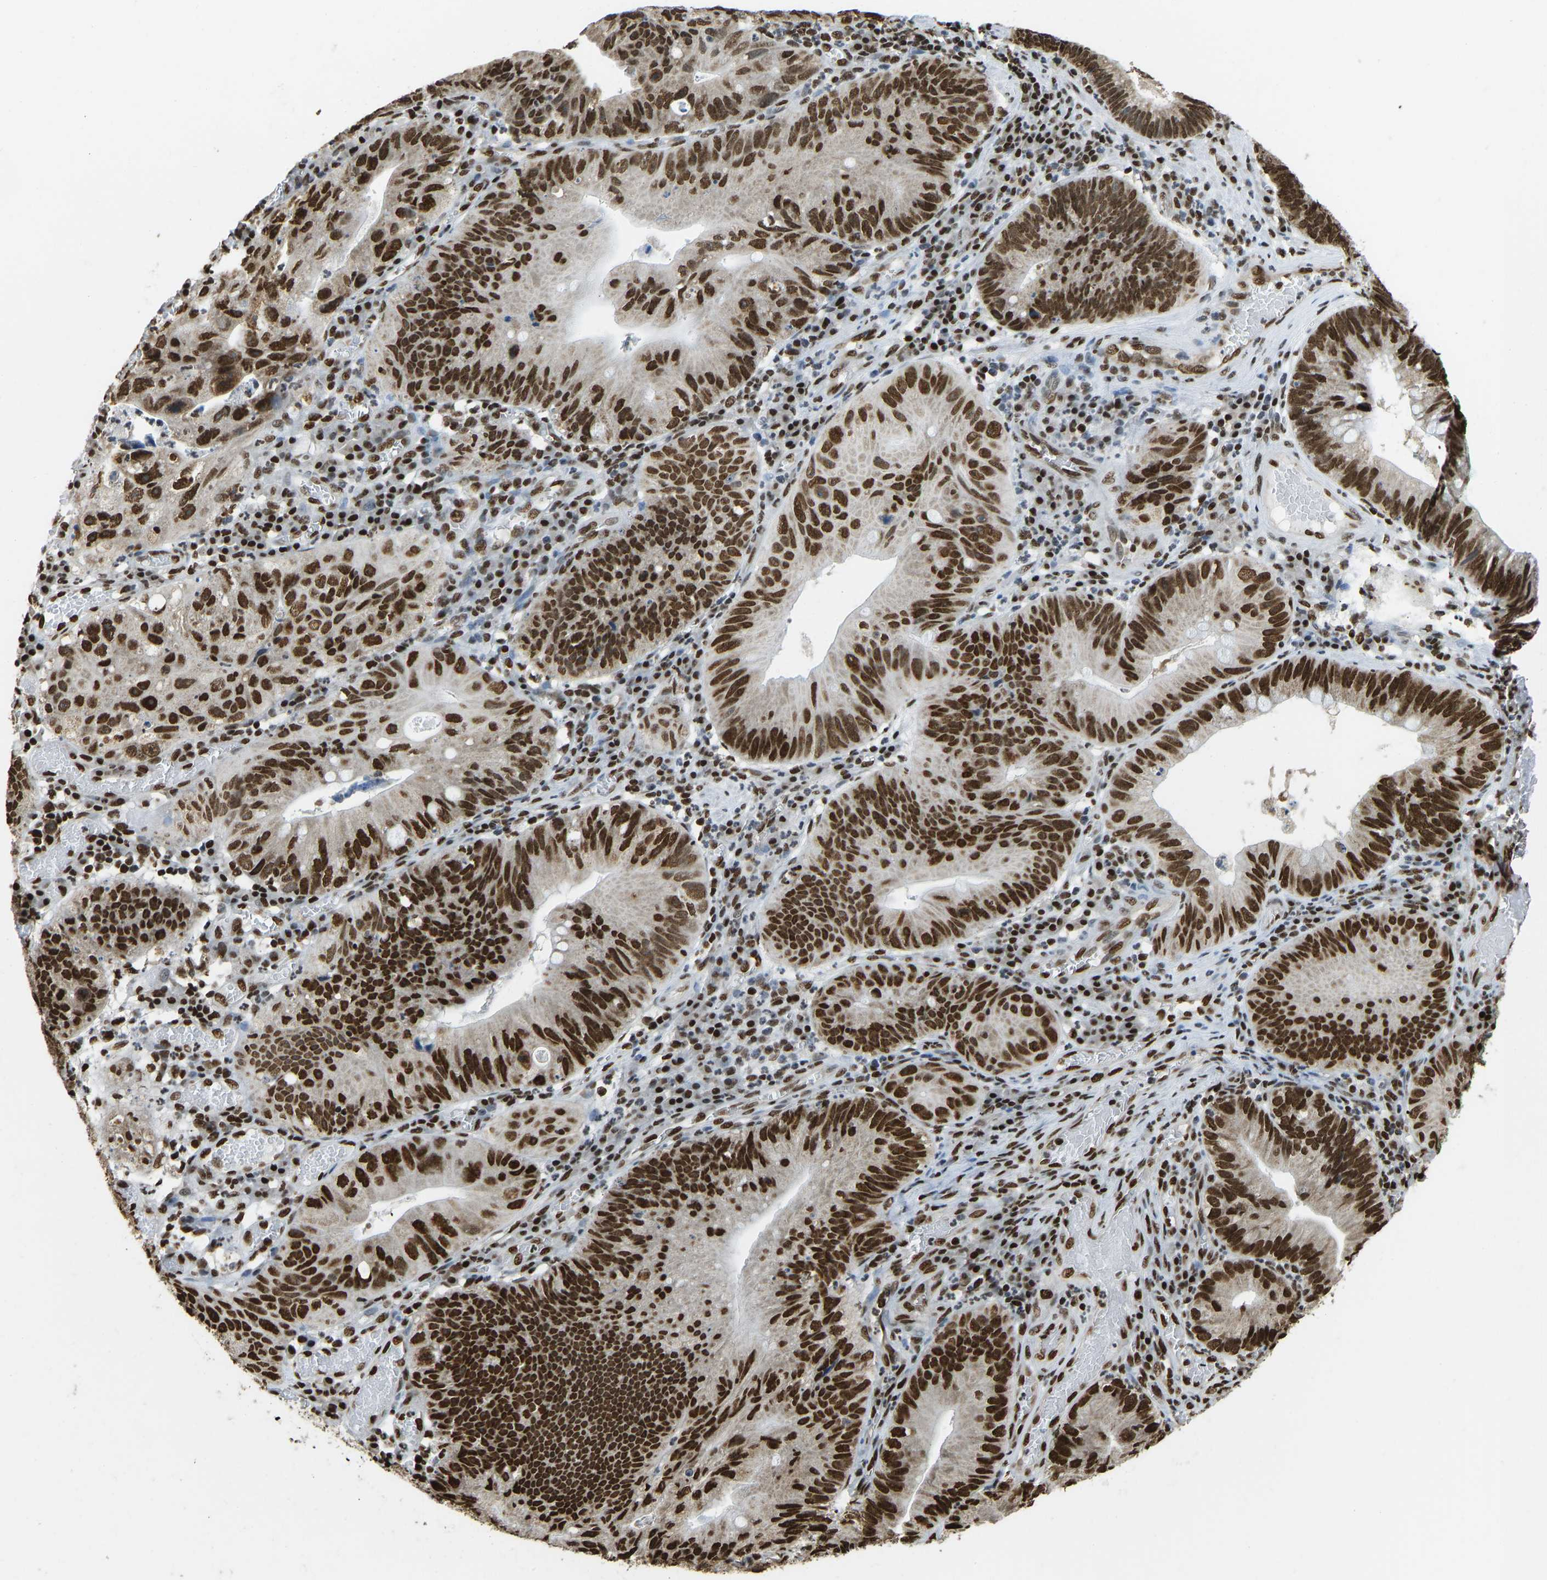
{"staining": {"intensity": "strong", "quantity": ">75%", "location": "nuclear"}, "tissue": "stomach cancer", "cell_type": "Tumor cells", "image_type": "cancer", "snomed": [{"axis": "morphology", "description": "Adenocarcinoma, NOS"}, {"axis": "topography", "description": "Stomach"}], "caption": "DAB (3,3'-diaminobenzidine) immunohistochemical staining of stomach cancer shows strong nuclear protein positivity in about >75% of tumor cells.", "gene": "ZSCAN20", "patient": {"sex": "male", "age": 59}}